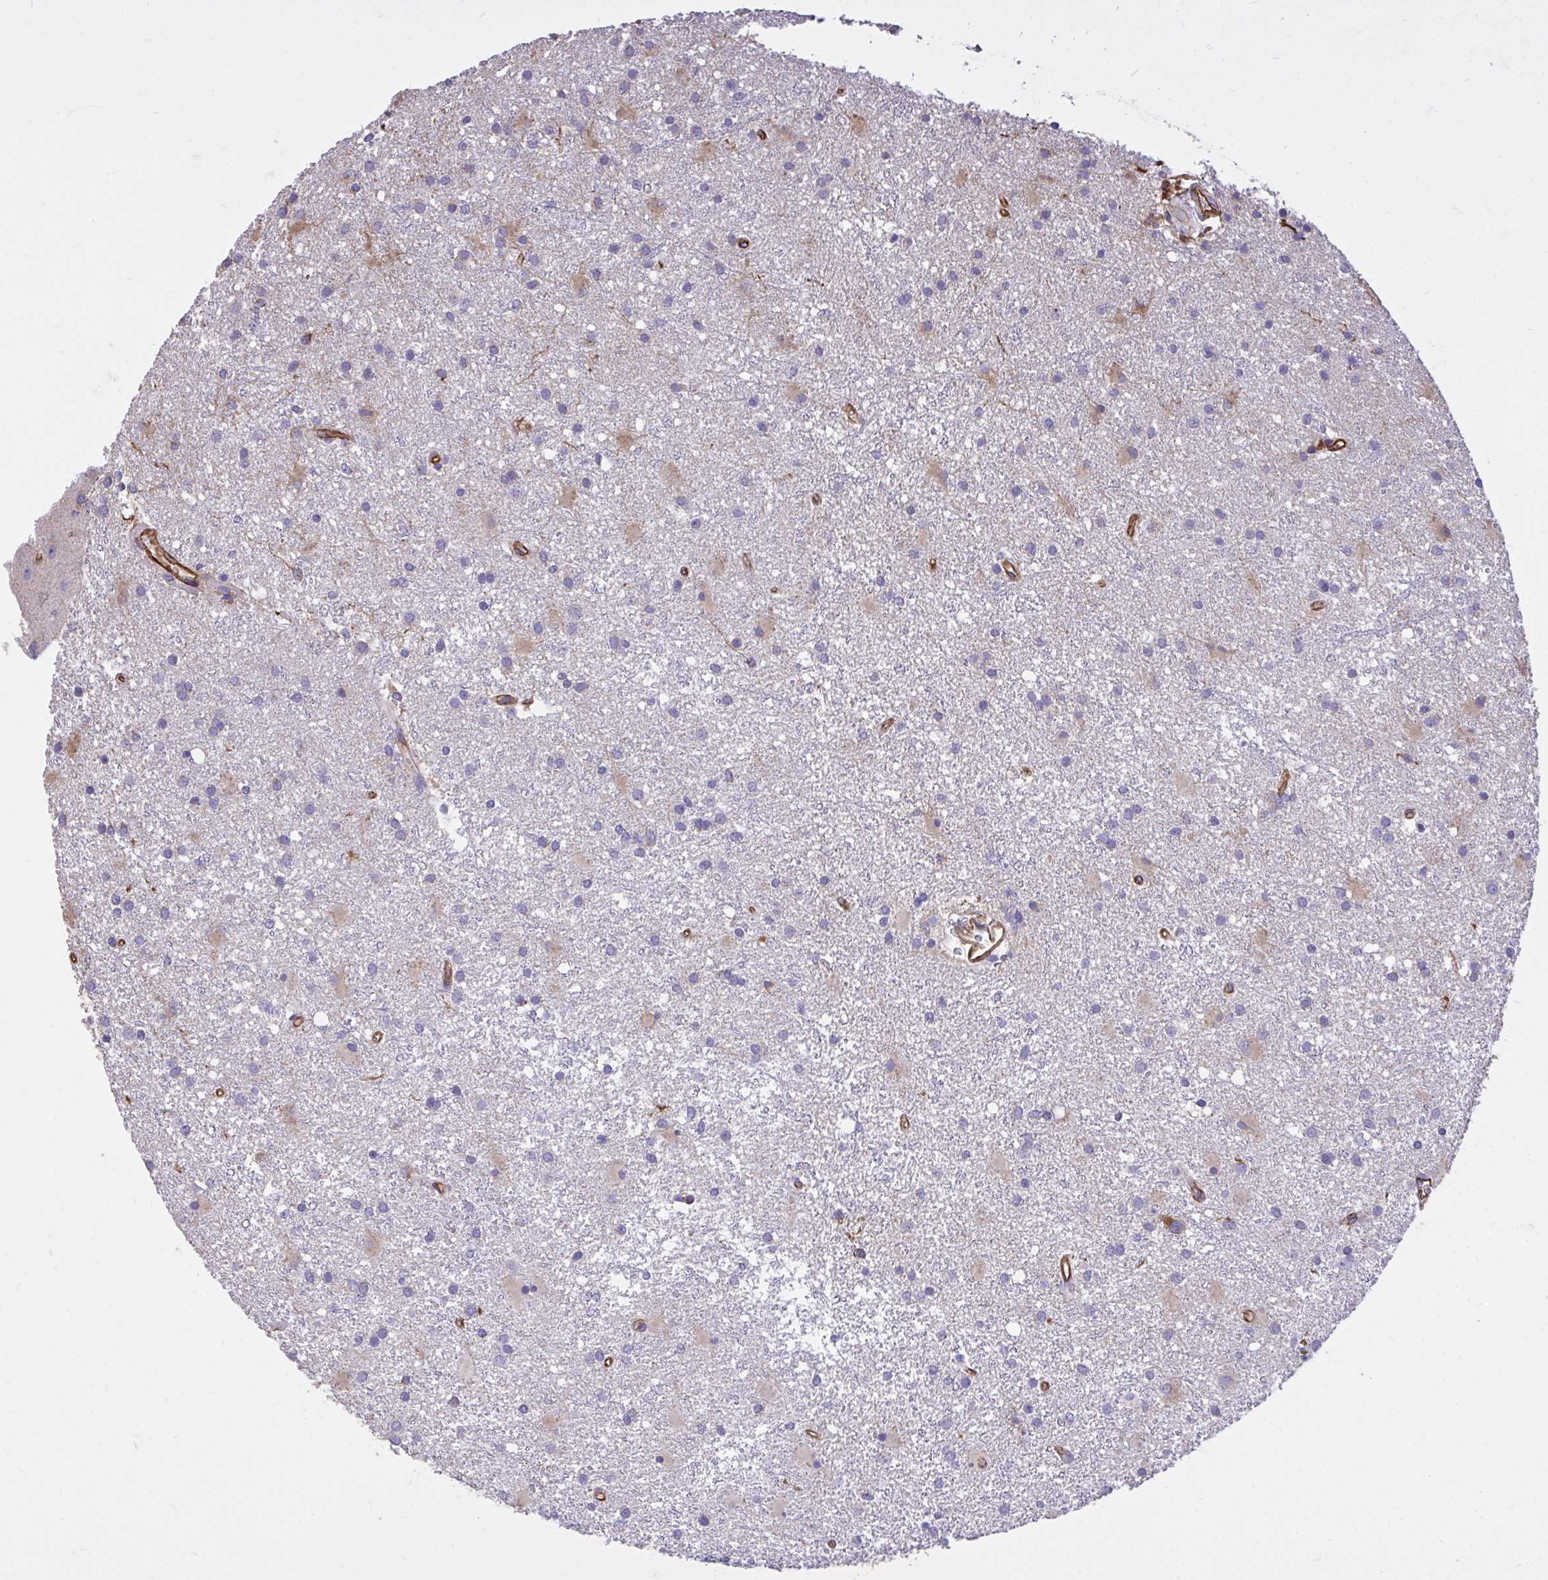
{"staining": {"intensity": "negative", "quantity": "none", "location": "none"}, "tissue": "glioma", "cell_type": "Tumor cells", "image_type": "cancer", "snomed": [{"axis": "morphology", "description": "Glioma, malignant, High grade"}, {"axis": "topography", "description": "Brain"}], "caption": "High power microscopy photomicrograph of an immunohistochemistry micrograph of glioma, revealing no significant expression in tumor cells. The staining was performed using DAB to visualize the protein expression in brown, while the nuclei were stained in blue with hematoxylin (Magnification: 20x).", "gene": "RNF103", "patient": {"sex": "male", "age": 55}}